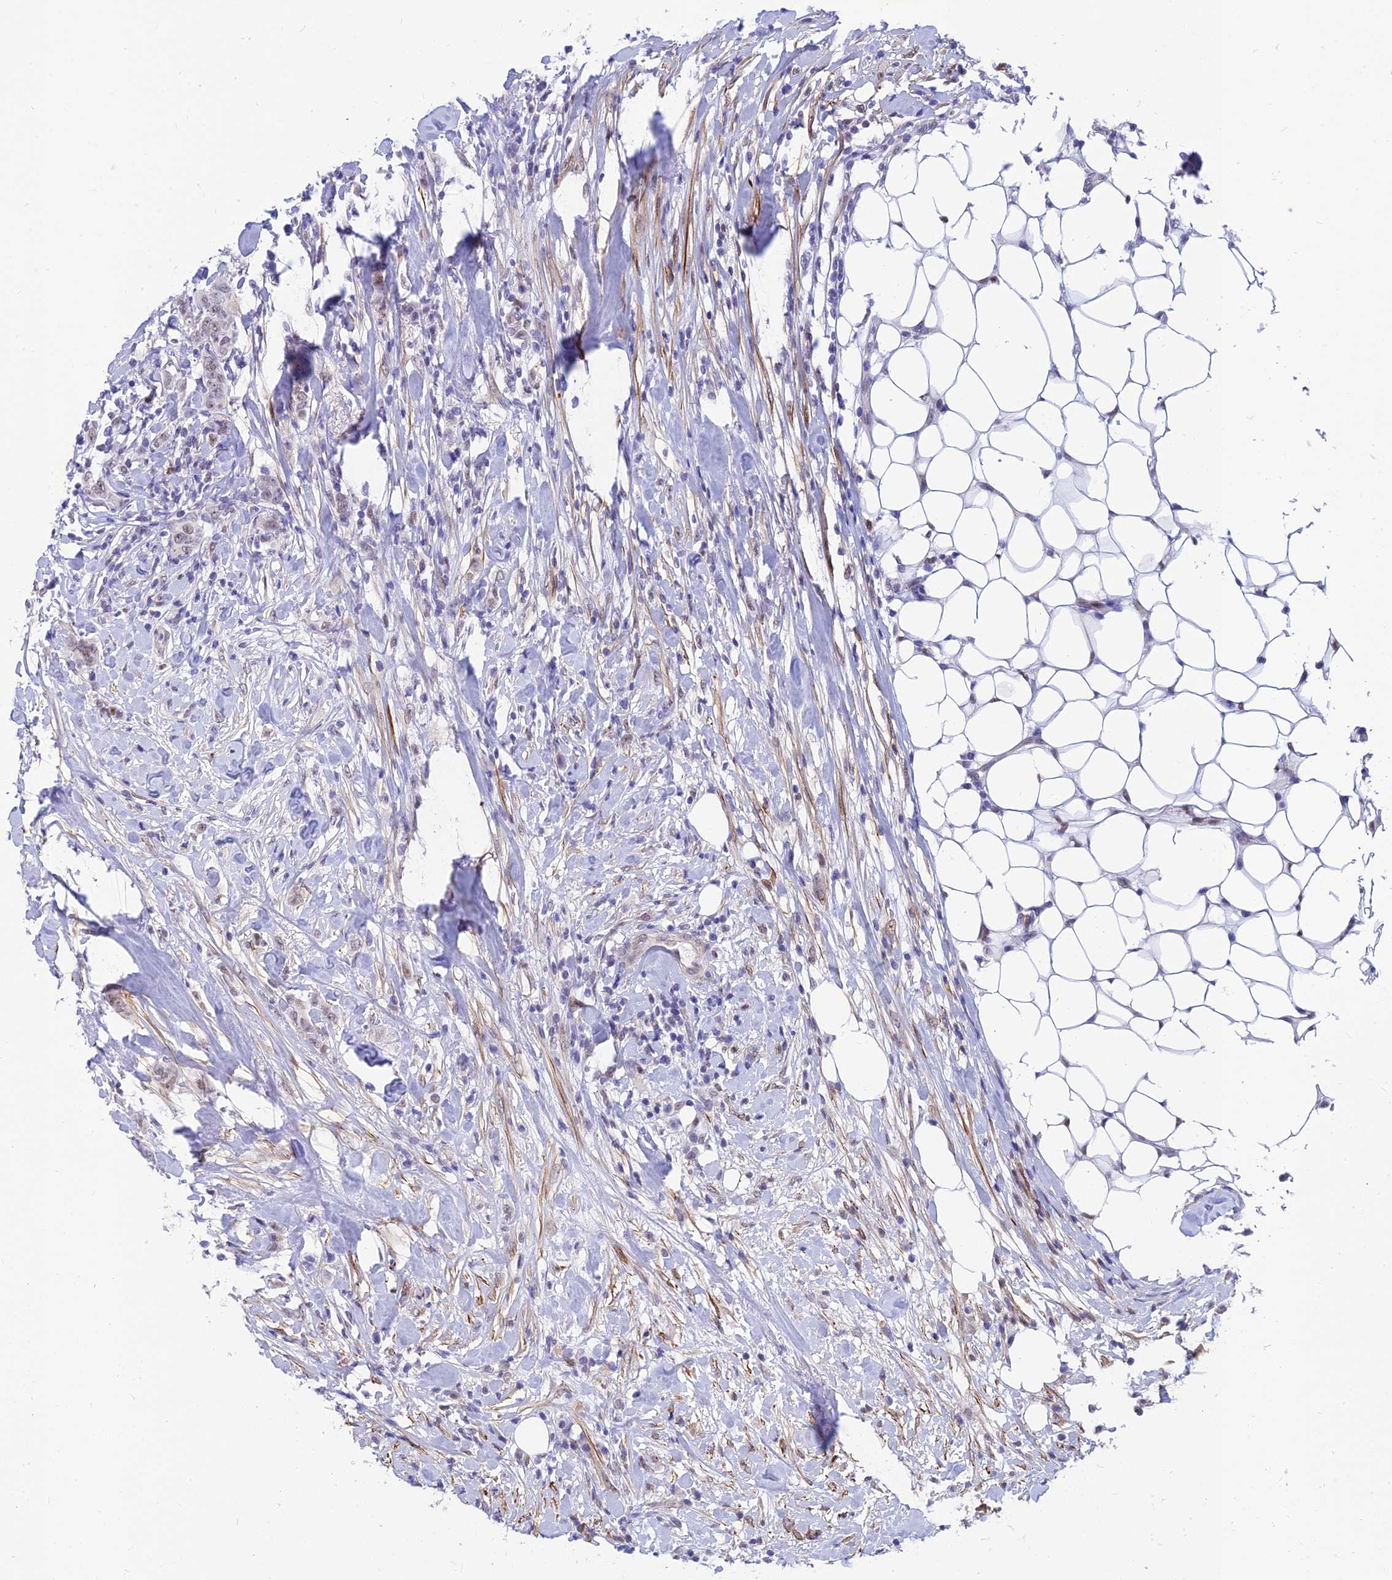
{"staining": {"intensity": "weak", "quantity": "25%-75%", "location": "nuclear"}, "tissue": "breast cancer", "cell_type": "Tumor cells", "image_type": "cancer", "snomed": [{"axis": "morphology", "description": "Duct carcinoma"}, {"axis": "topography", "description": "Breast"}], "caption": "DAB immunohistochemical staining of human infiltrating ductal carcinoma (breast) shows weak nuclear protein positivity in approximately 25%-75% of tumor cells. (DAB = brown stain, brightfield microscopy at high magnification).", "gene": "CLK4", "patient": {"sex": "female", "age": 40}}